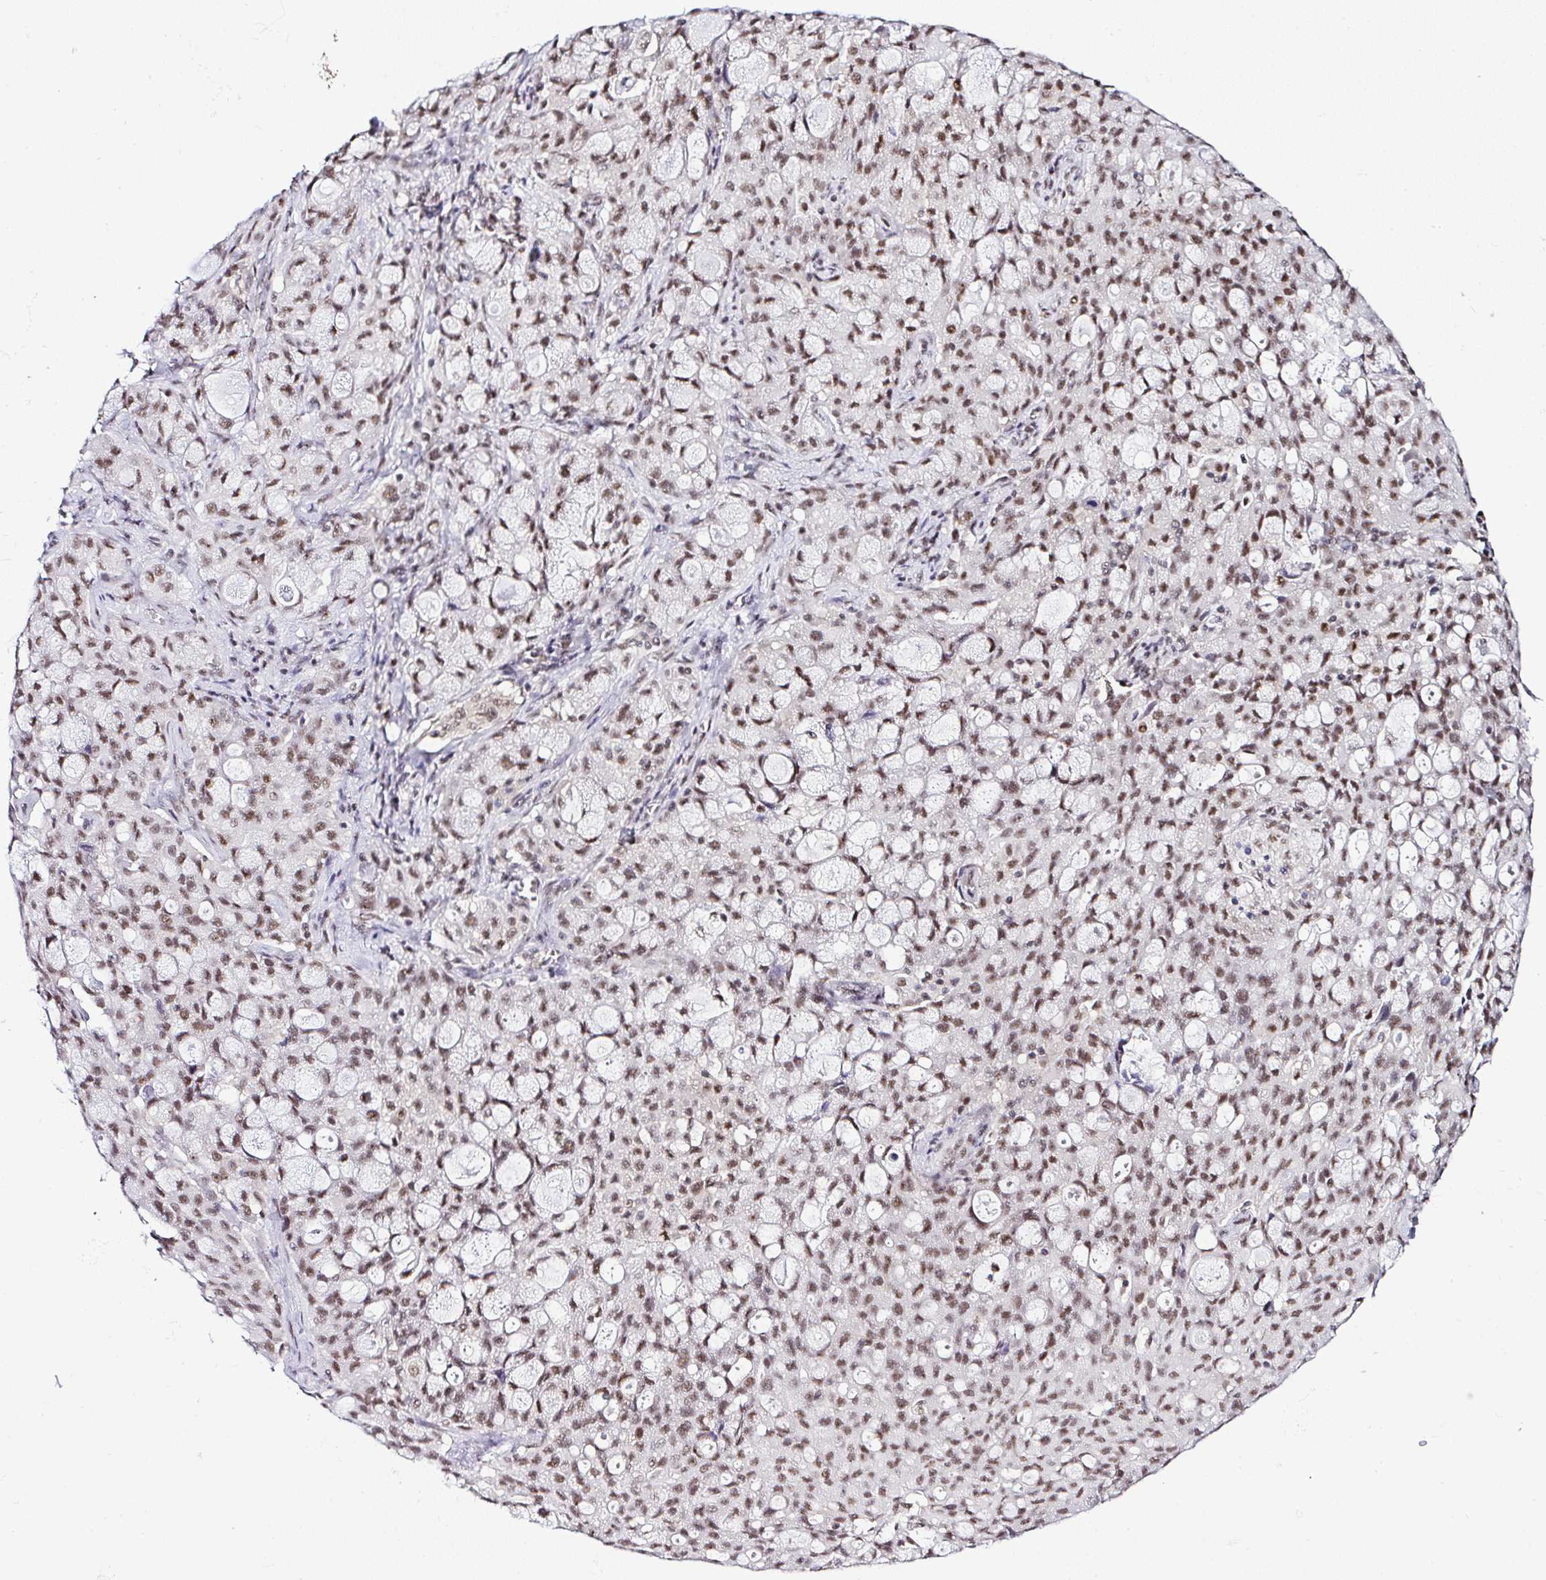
{"staining": {"intensity": "moderate", "quantity": ">75%", "location": "nuclear"}, "tissue": "lung cancer", "cell_type": "Tumor cells", "image_type": "cancer", "snomed": [{"axis": "morphology", "description": "Adenocarcinoma, NOS"}, {"axis": "topography", "description": "Lung"}], "caption": "Moderate nuclear staining for a protein is seen in about >75% of tumor cells of lung adenocarcinoma using immunohistochemistry.", "gene": "PTPN2", "patient": {"sex": "female", "age": 44}}